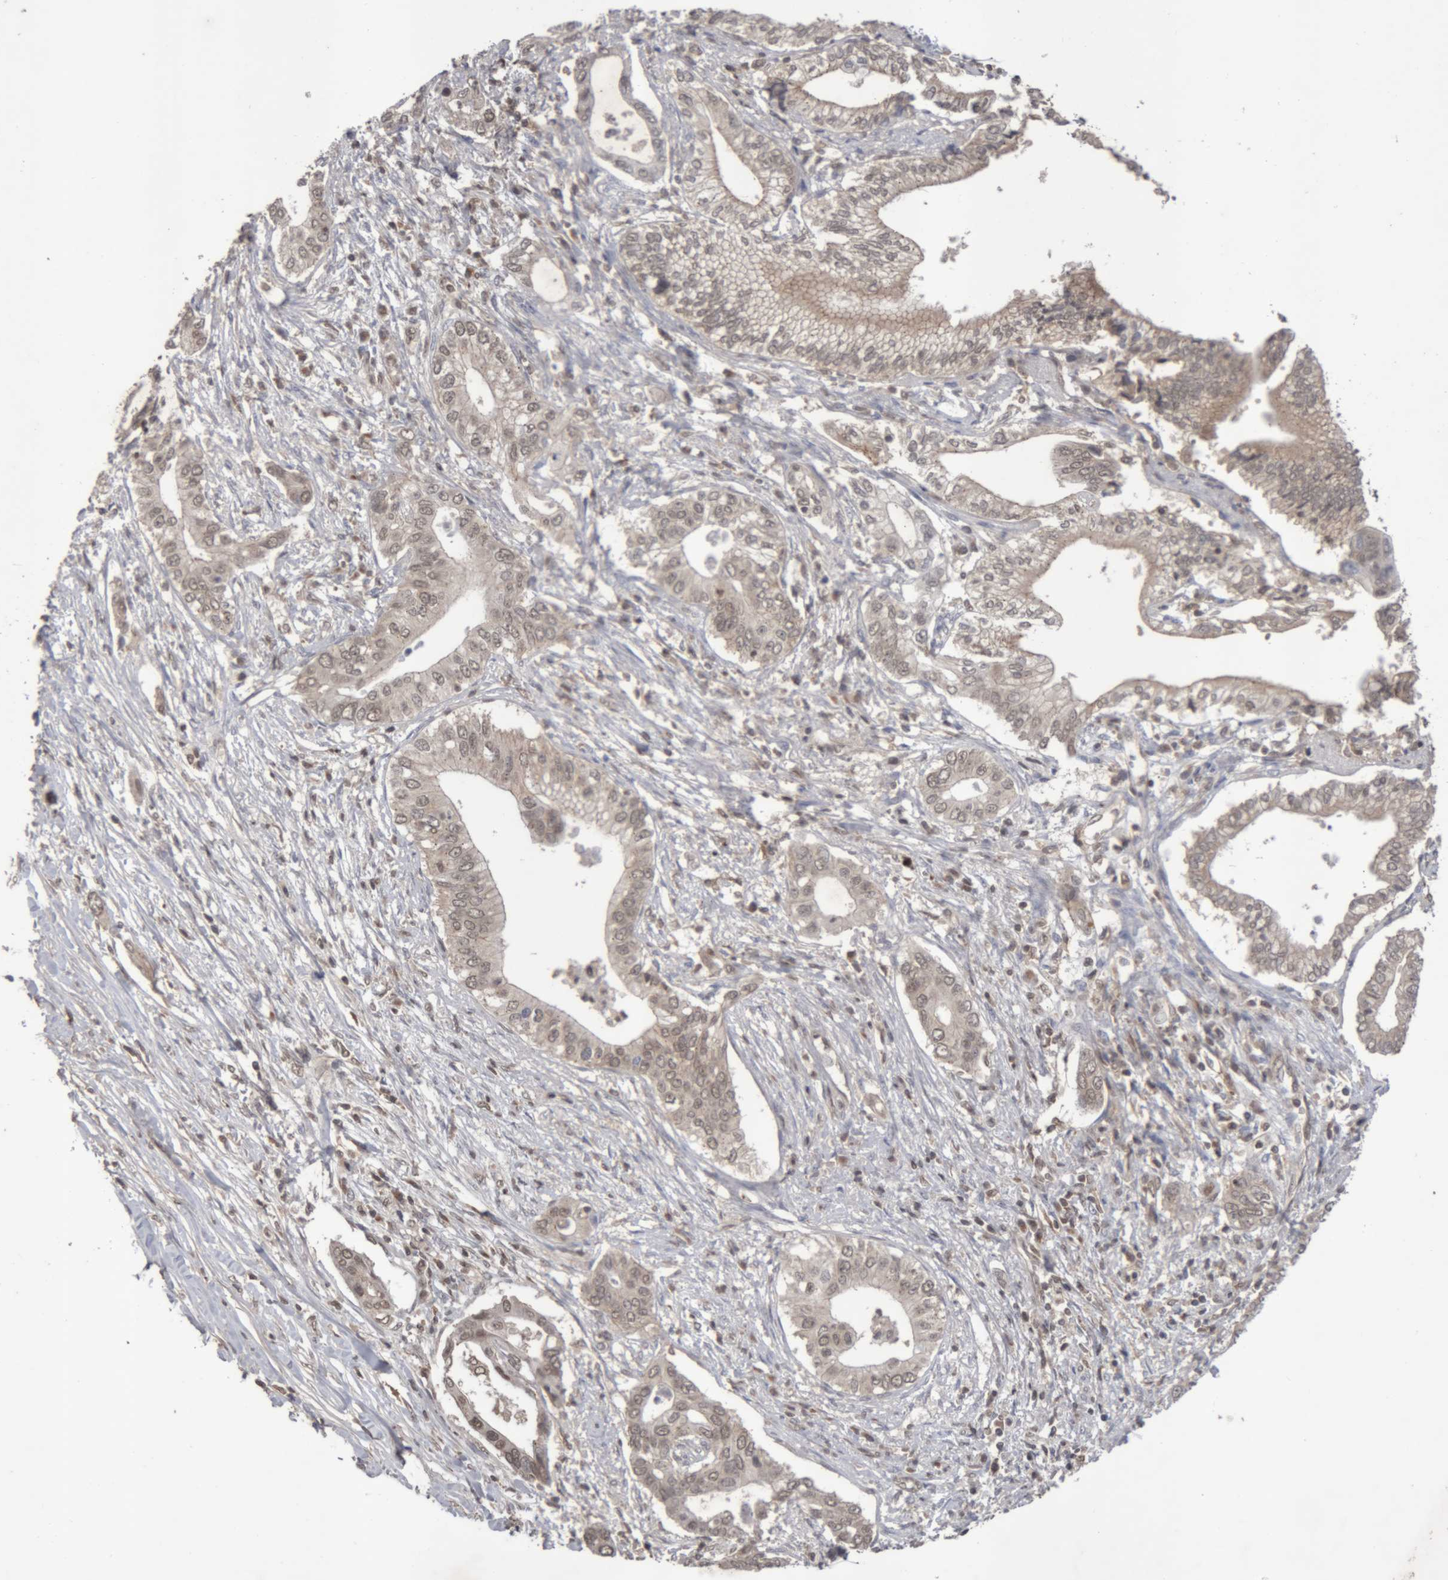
{"staining": {"intensity": "weak", "quantity": ">75%", "location": "cytoplasmic/membranous,nuclear"}, "tissue": "pancreatic cancer", "cell_type": "Tumor cells", "image_type": "cancer", "snomed": [{"axis": "morphology", "description": "Normal tissue, NOS"}, {"axis": "morphology", "description": "Adenocarcinoma, NOS"}, {"axis": "topography", "description": "Pancreas"}, {"axis": "topography", "description": "Peripheral nerve tissue"}], "caption": "Protein expression analysis of pancreatic adenocarcinoma demonstrates weak cytoplasmic/membranous and nuclear positivity in approximately >75% of tumor cells.", "gene": "NFATC2", "patient": {"sex": "male", "age": 59}}